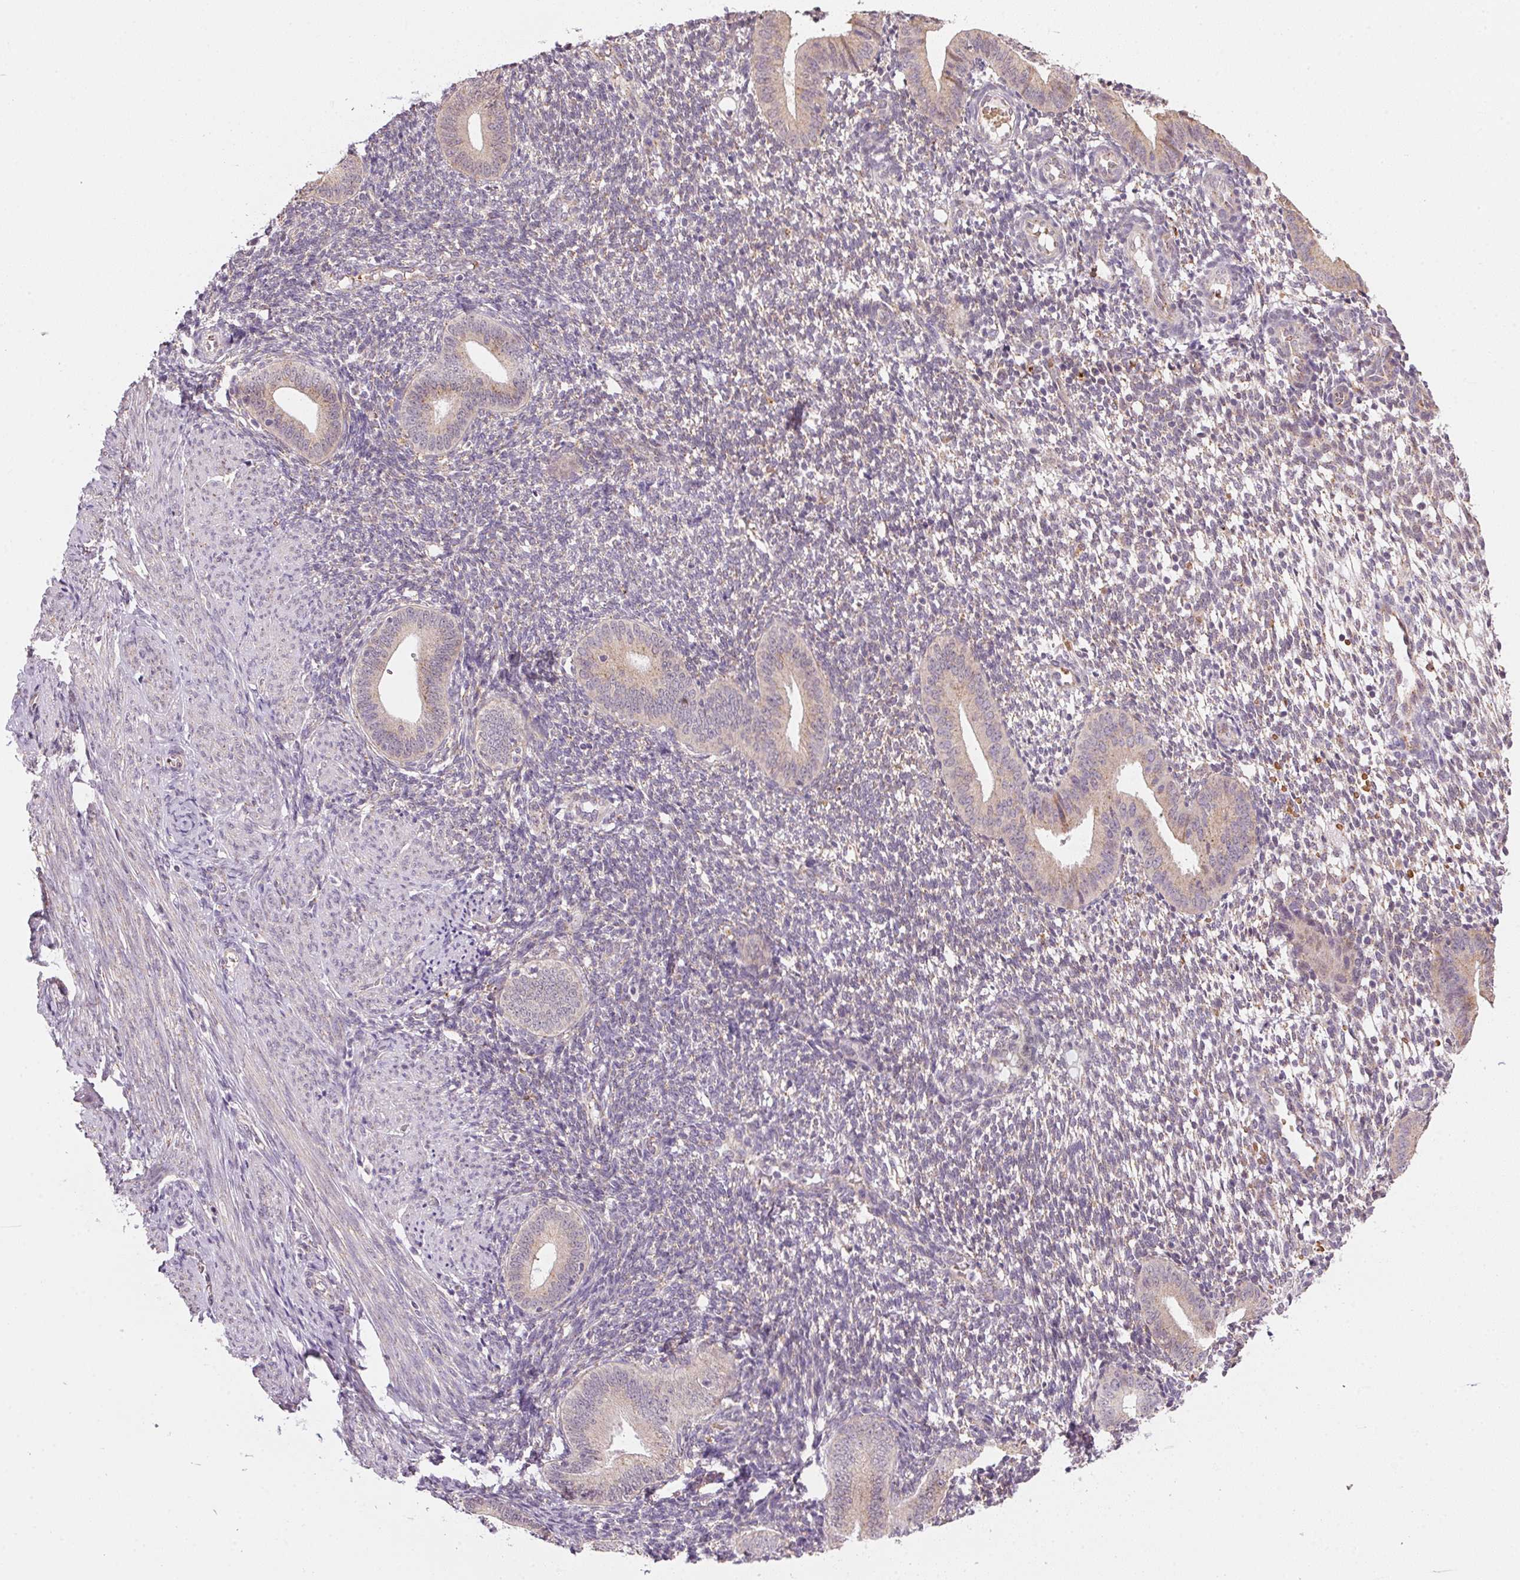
{"staining": {"intensity": "negative", "quantity": "none", "location": "none"}, "tissue": "endometrium", "cell_type": "Cells in endometrial stroma", "image_type": "normal", "snomed": [{"axis": "morphology", "description": "Normal tissue, NOS"}, {"axis": "topography", "description": "Endometrium"}], "caption": "This image is of unremarkable endometrium stained with immunohistochemistry to label a protein in brown with the nuclei are counter-stained blue. There is no positivity in cells in endometrial stroma. The staining was performed using DAB to visualize the protein expression in brown, while the nuclei were stained in blue with hematoxylin (Magnification: 20x).", "gene": "METTL13", "patient": {"sex": "female", "age": 40}}